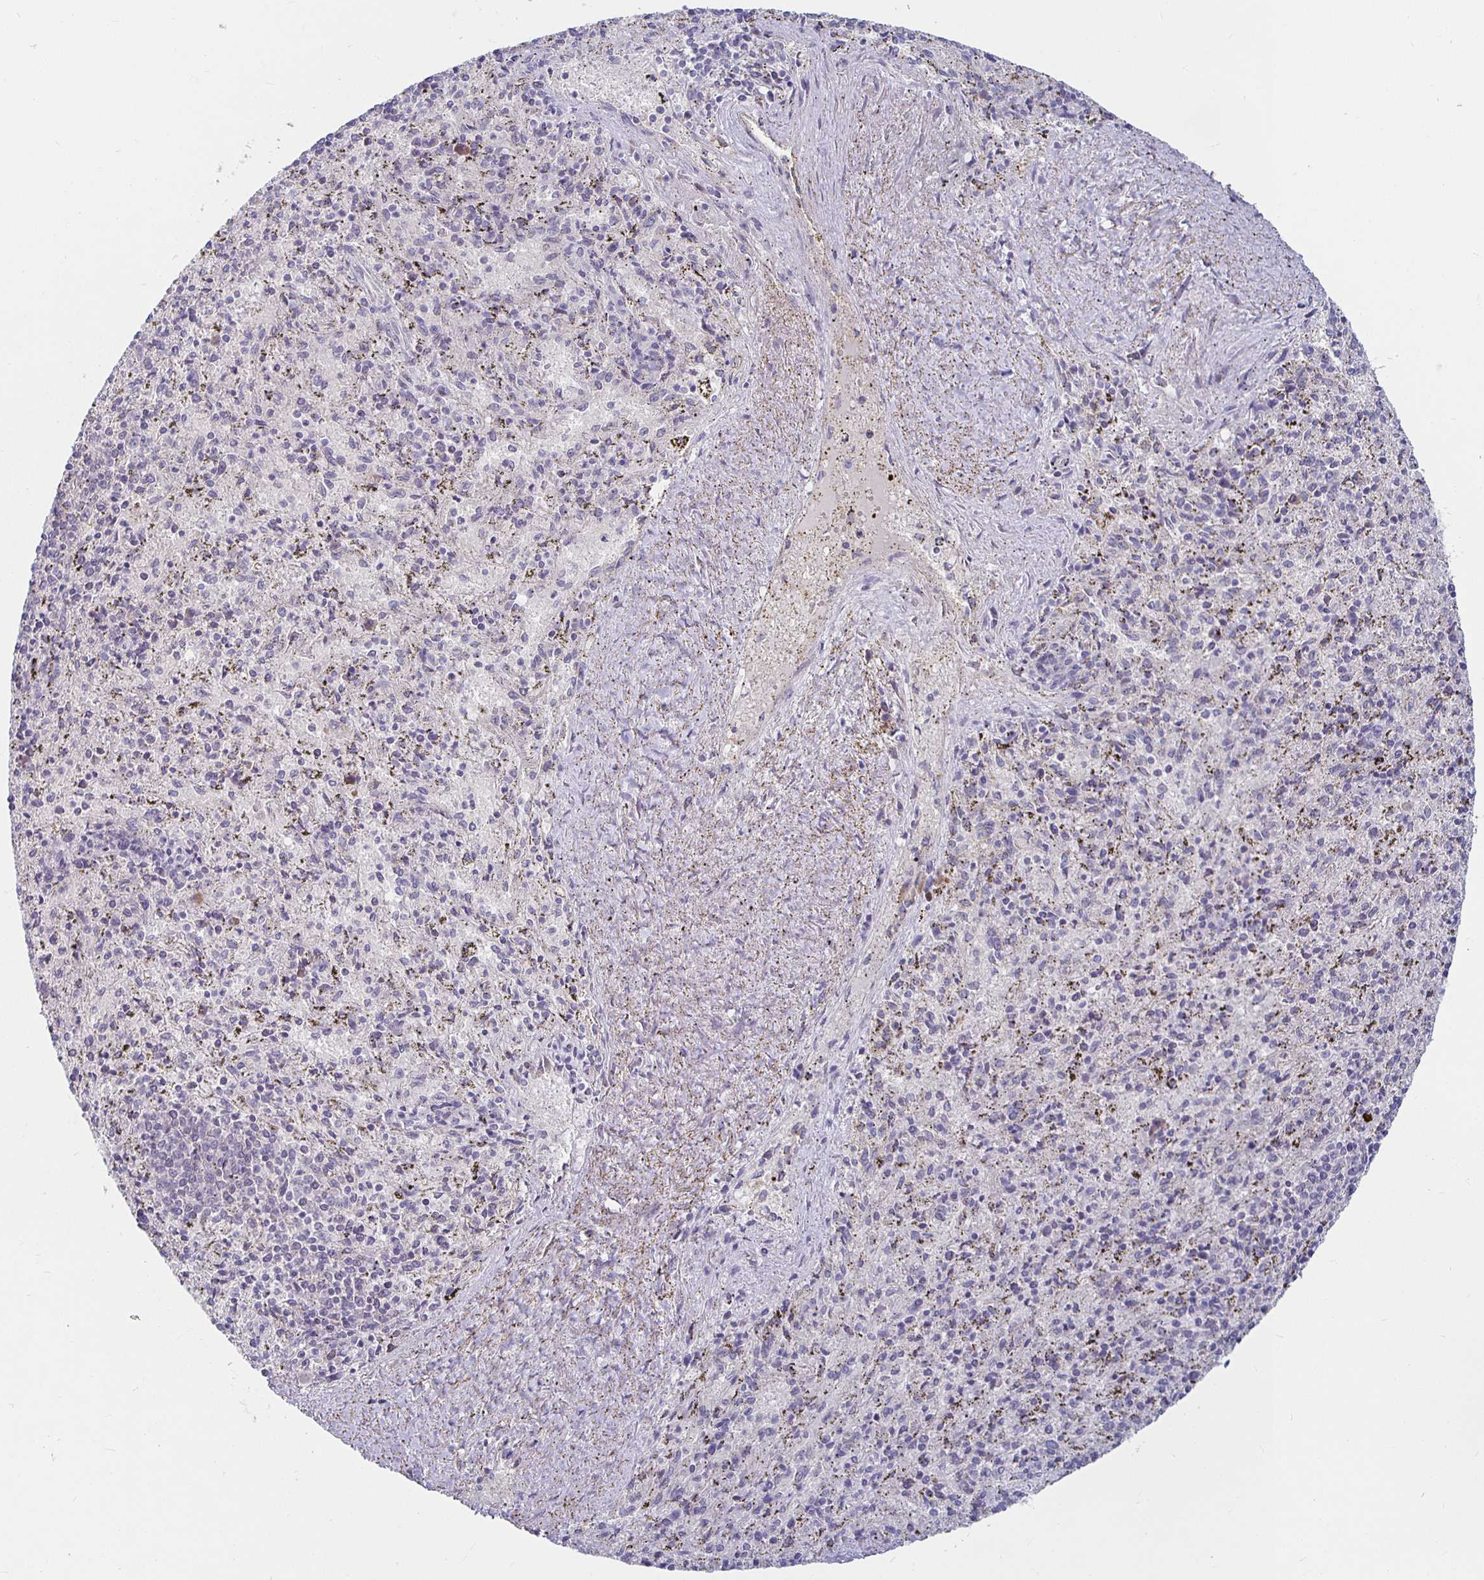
{"staining": {"intensity": "negative", "quantity": "none", "location": "none"}, "tissue": "spleen", "cell_type": "Cells in red pulp", "image_type": "normal", "snomed": [{"axis": "morphology", "description": "Normal tissue, NOS"}, {"axis": "topography", "description": "Spleen"}], "caption": "Cells in red pulp show no significant protein positivity in benign spleen.", "gene": "RNF144B", "patient": {"sex": "male", "age": 57}}